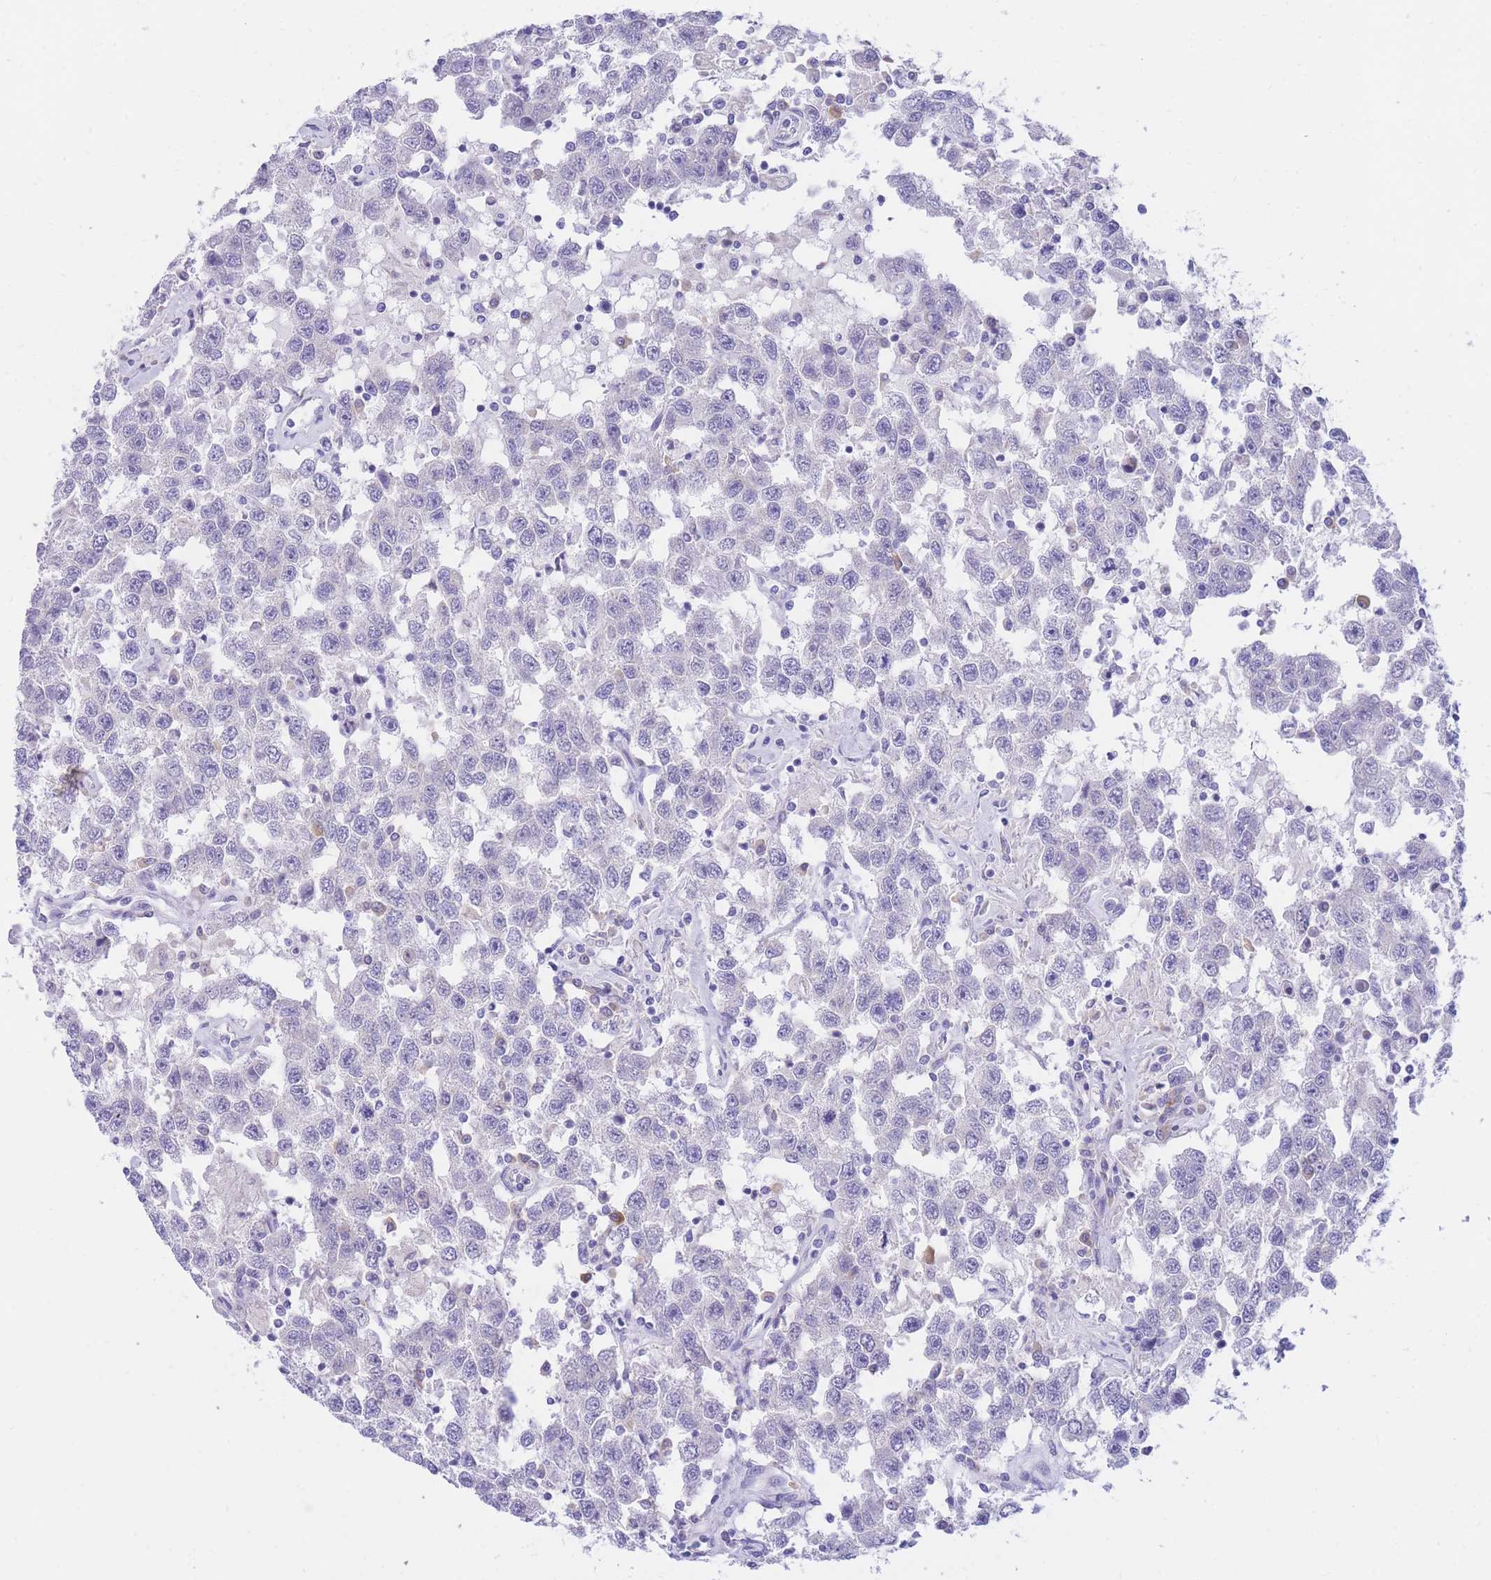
{"staining": {"intensity": "negative", "quantity": "none", "location": "none"}, "tissue": "testis cancer", "cell_type": "Tumor cells", "image_type": "cancer", "snomed": [{"axis": "morphology", "description": "Seminoma, NOS"}, {"axis": "topography", "description": "Testis"}], "caption": "The IHC photomicrograph has no significant positivity in tumor cells of testis seminoma tissue.", "gene": "SSUH2", "patient": {"sex": "male", "age": 41}}